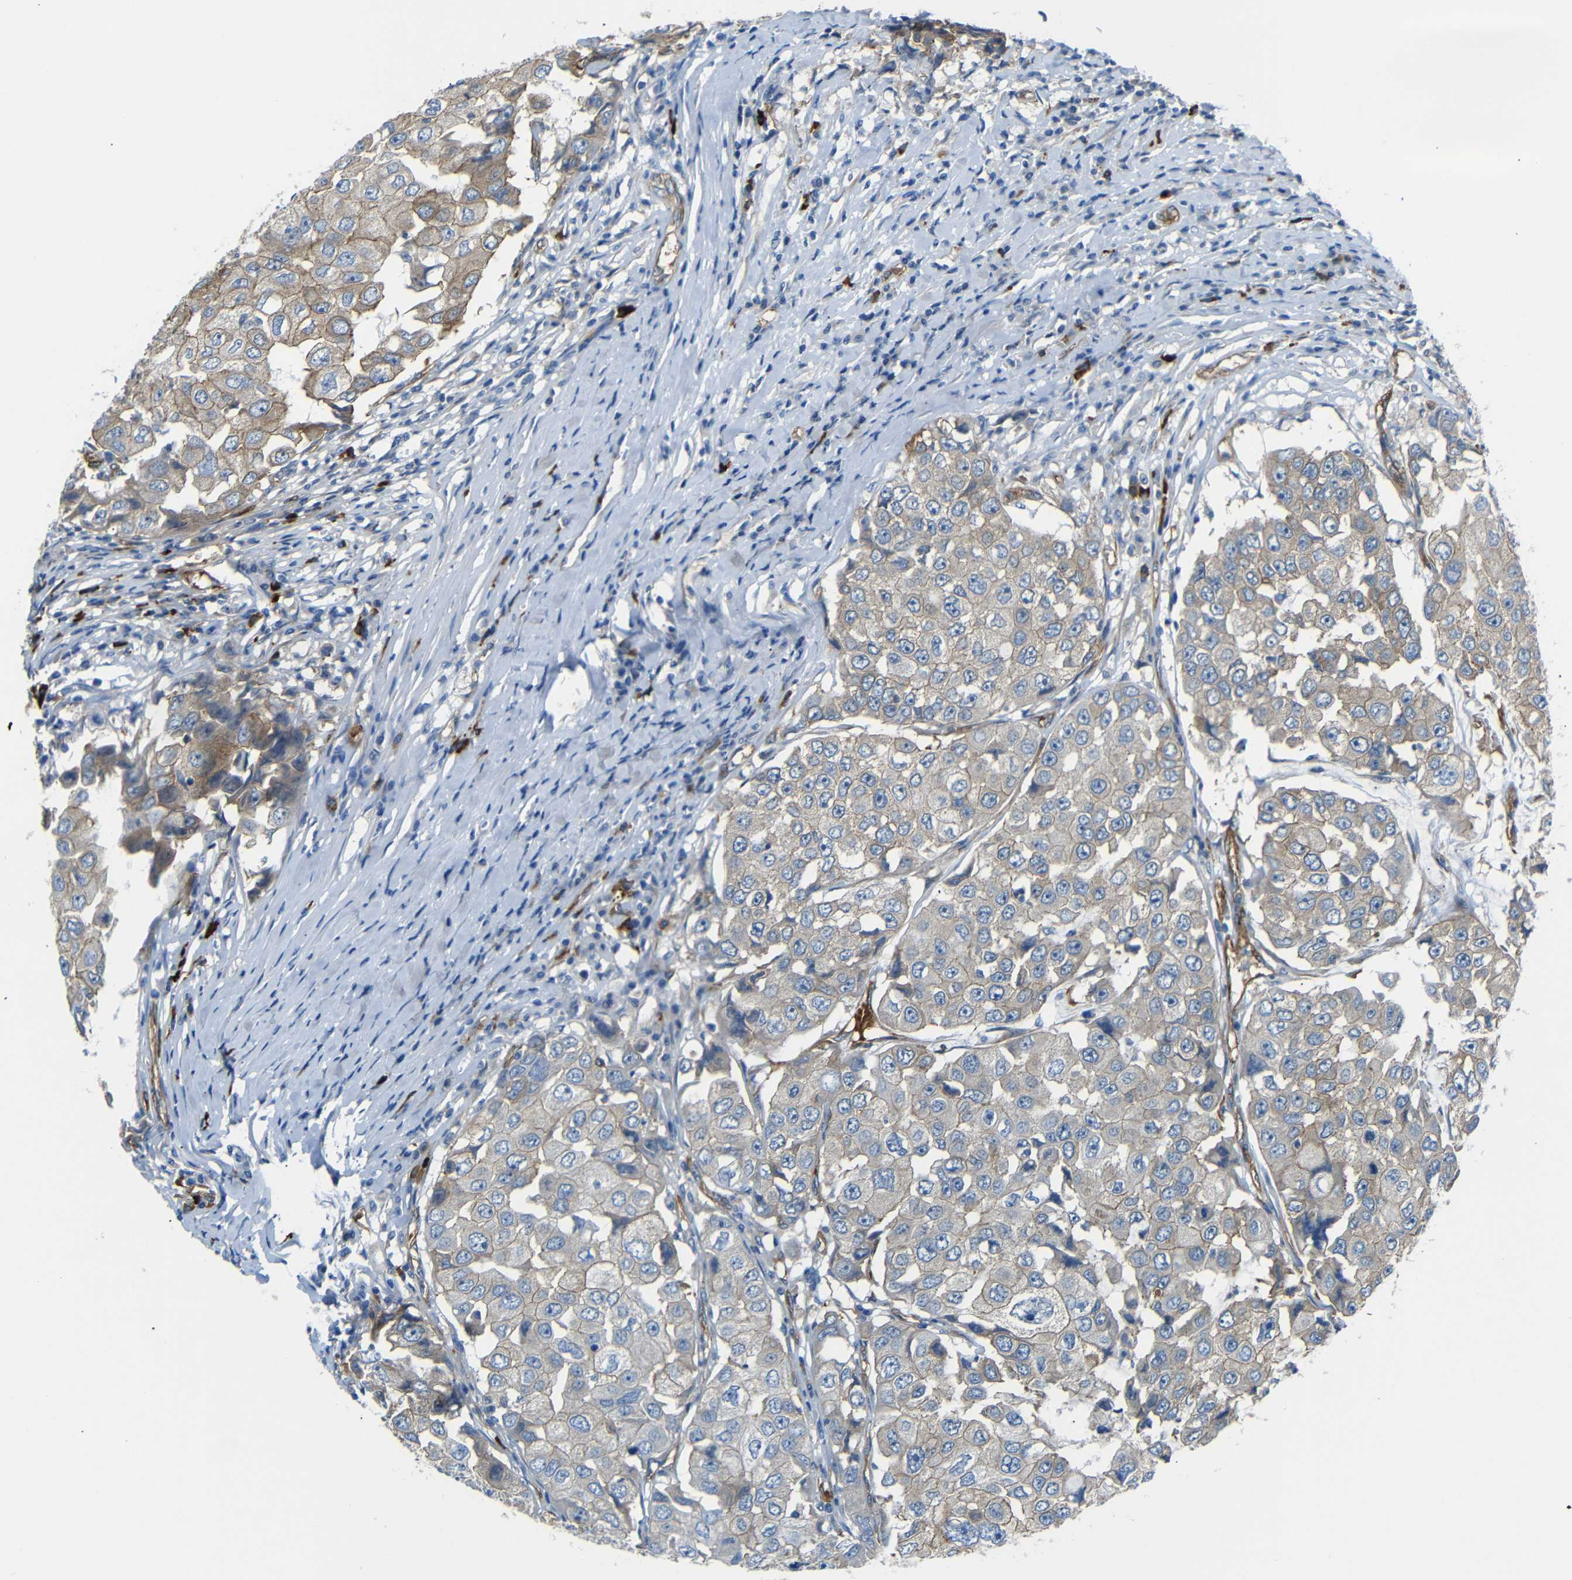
{"staining": {"intensity": "weak", "quantity": ">75%", "location": "cytoplasmic/membranous"}, "tissue": "breast cancer", "cell_type": "Tumor cells", "image_type": "cancer", "snomed": [{"axis": "morphology", "description": "Duct carcinoma"}, {"axis": "topography", "description": "Breast"}], "caption": "A micrograph of human invasive ductal carcinoma (breast) stained for a protein displays weak cytoplasmic/membranous brown staining in tumor cells.", "gene": "MYO1B", "patient": {"sex": "female", "age": 27}}